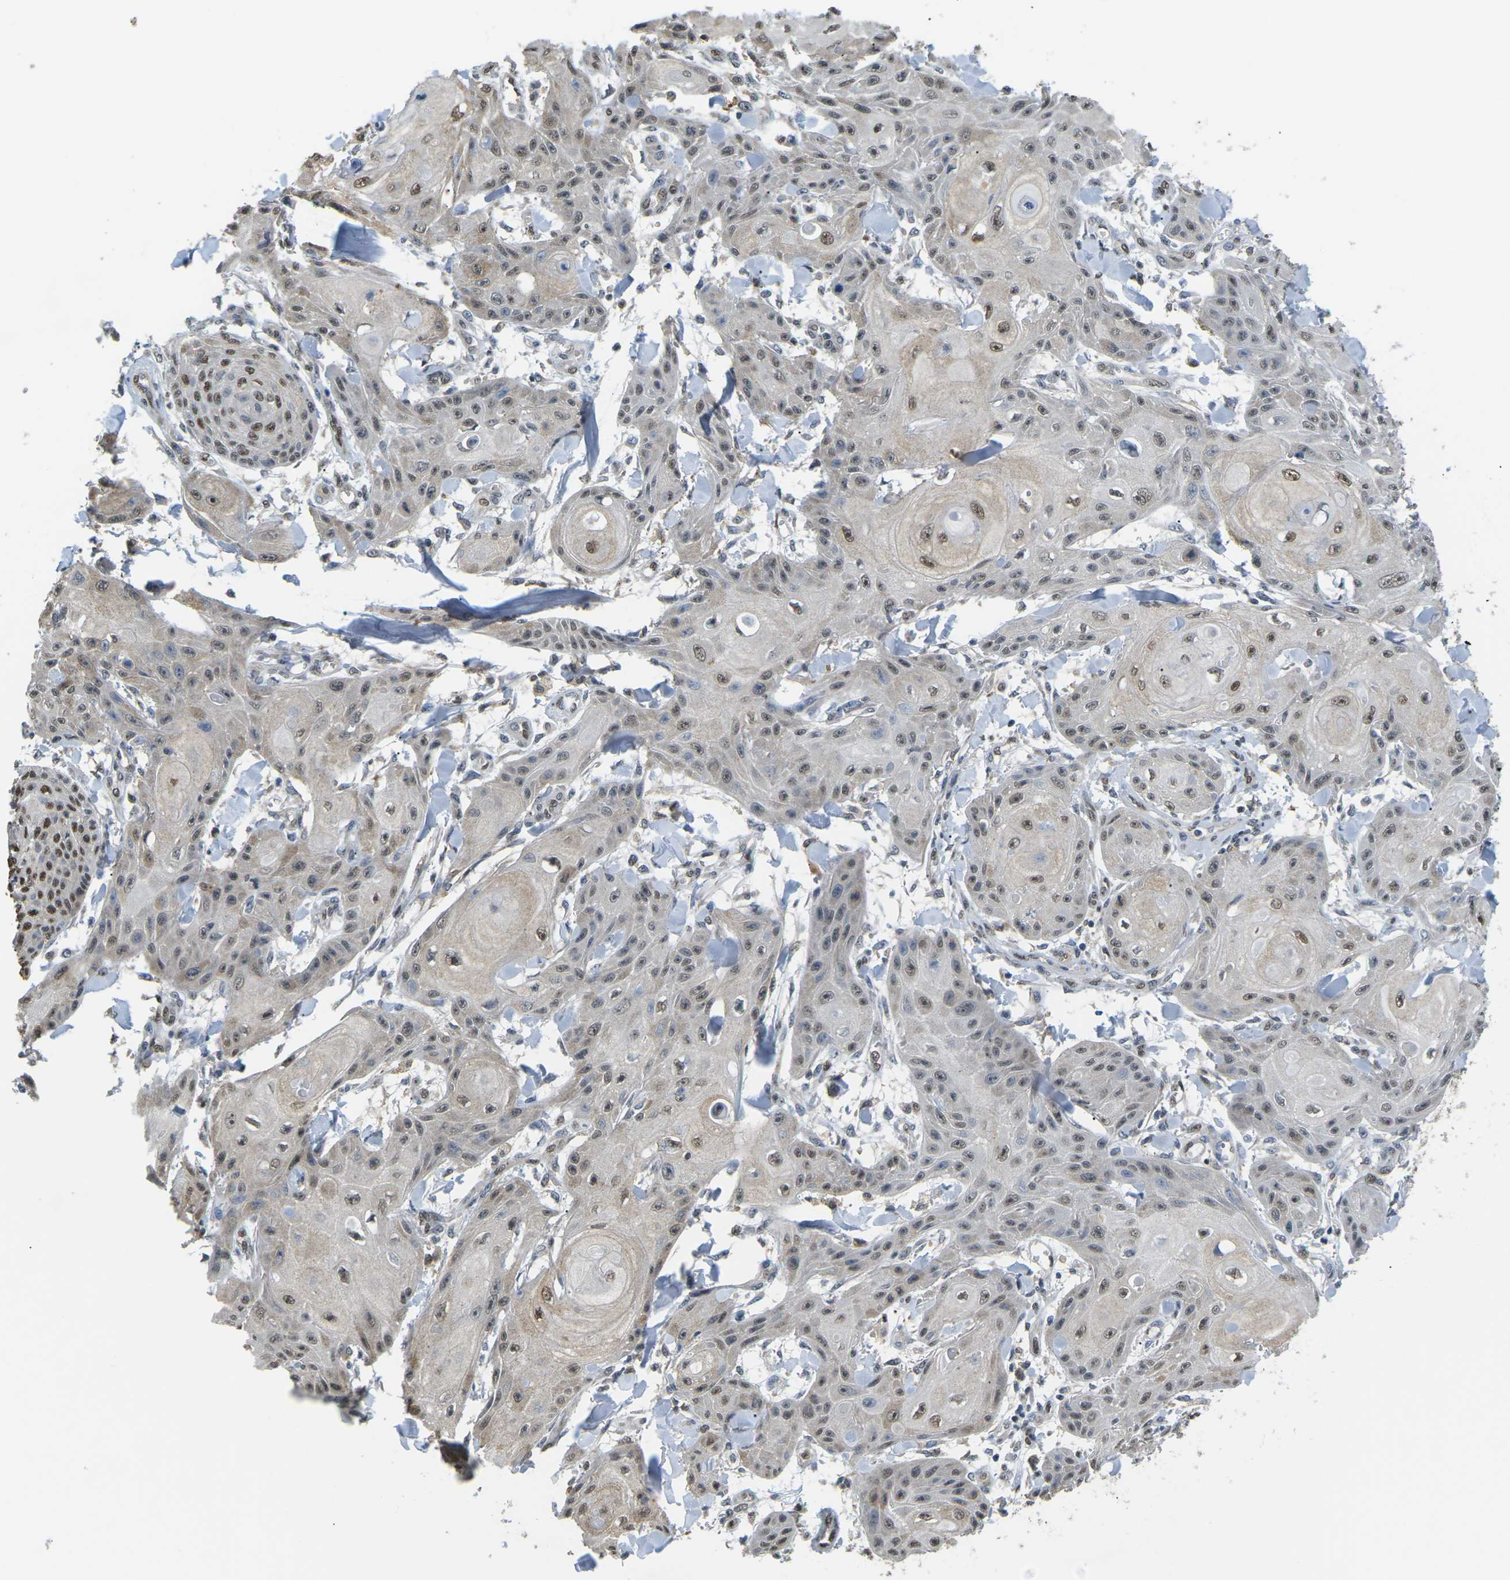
{"staining": {"intensity": "weak", "quantity": ">75%", "location": "nuclear"}, "tissue": "skin cancer", "cell_type": "Tumor cells", "image_type": "cancer", "snomed": [{"axis": "morphology", "description": "Squamous cell carcinoma, NOS"}, {"axis": "topography", "description": "Skin"}], "caption": "Tumor cells reveal weak nuclear positivity in about >75% of cells in squamous cell carcinoma (skin). Using DAB (3,3'-diaminobenzidine) (brown) and hematoxylin (blue) stains, captured at high magnification using brightfield microscopy.", "gene": "ERBB4", "patient": {"sex": "male", "age": 74}}